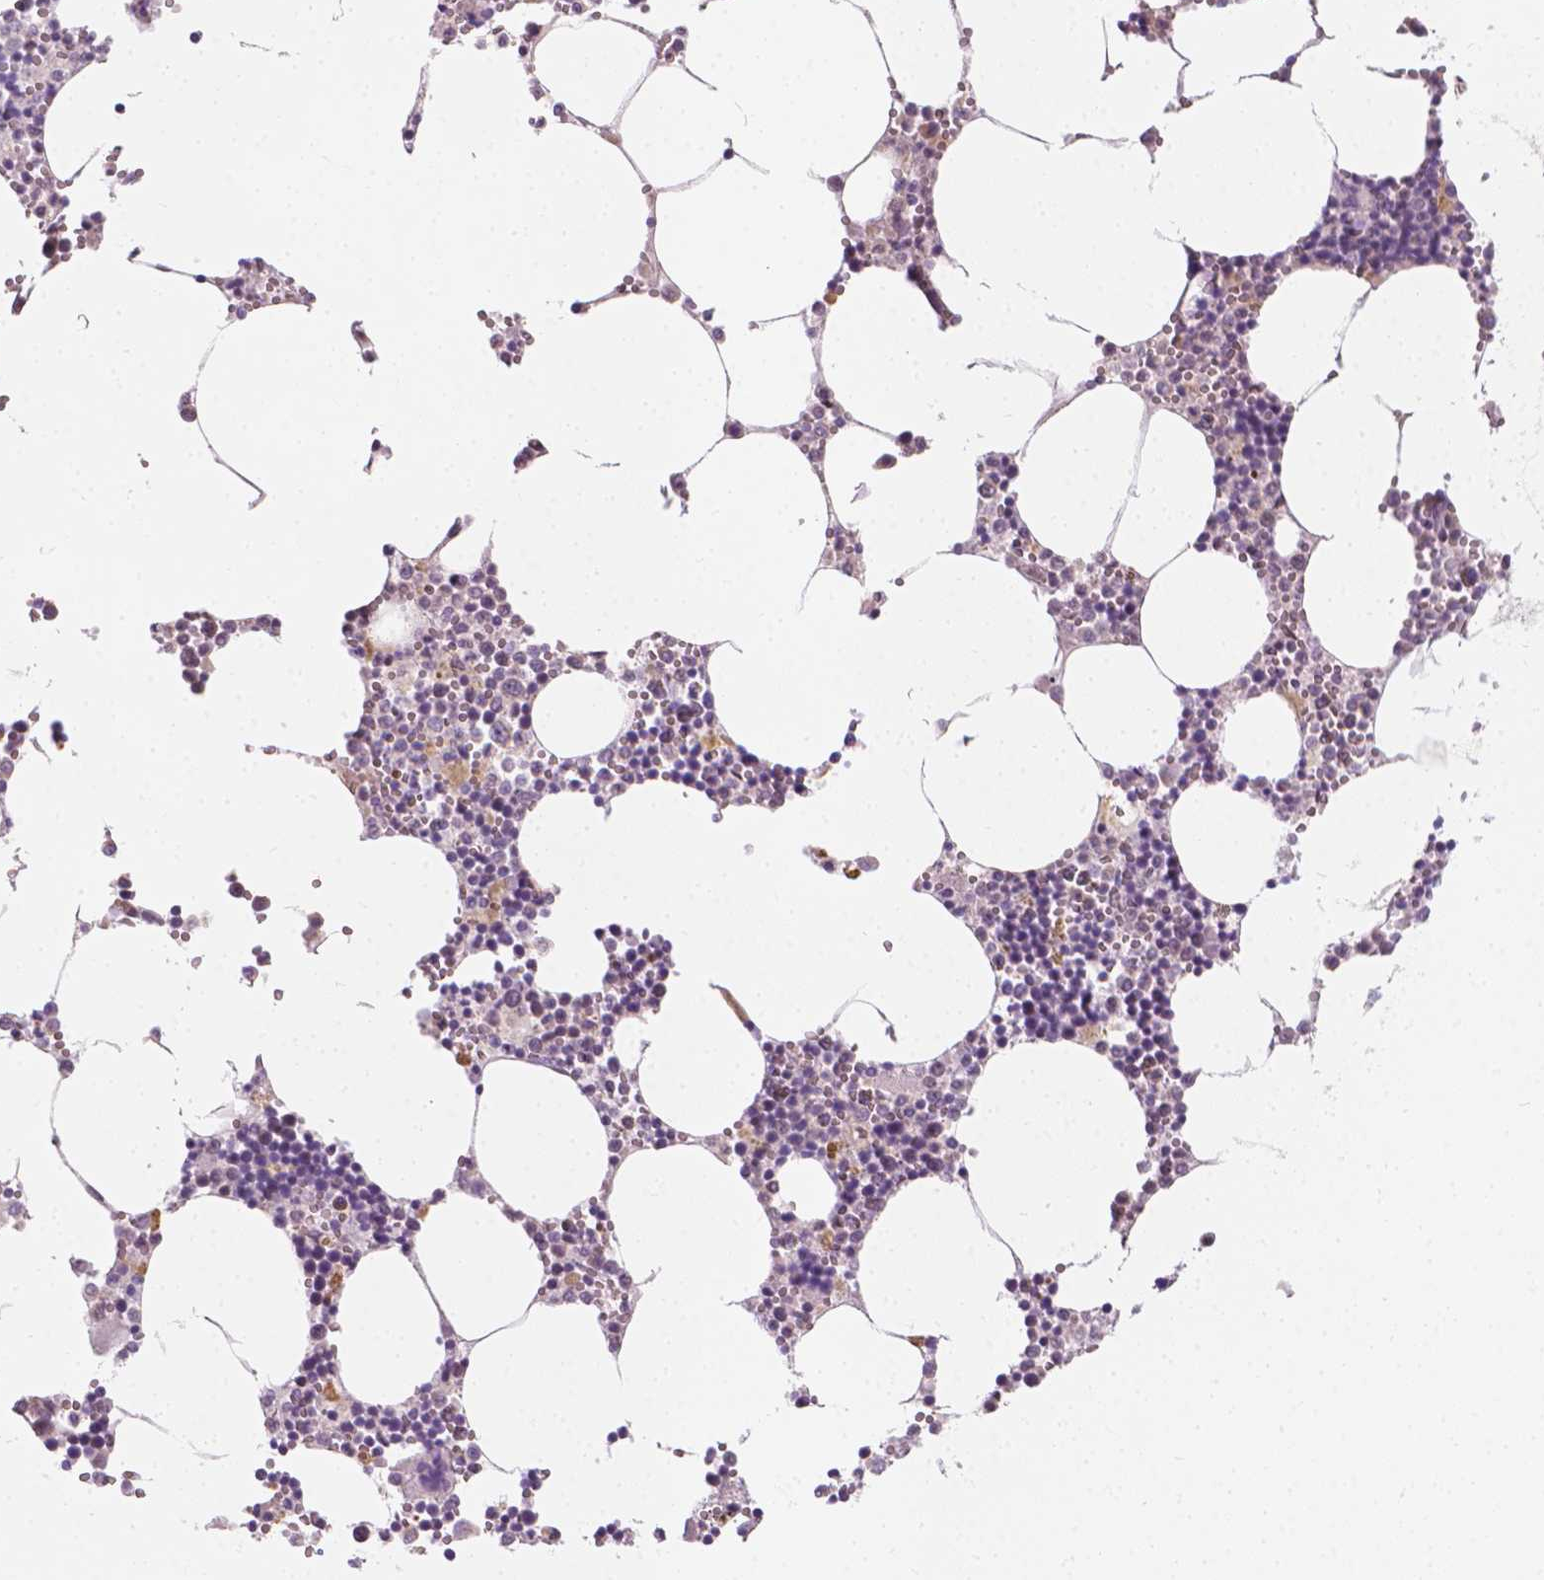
{"staining": {"intensity": "moderate", "quantity": "25%-75%", "location": "nuclear"}, "tissue": "bone marrow", "cell_type": "Hematopoietic cells", "image_type": "normal", "snomed": [{"axis": "morphology", "description": "Normal tissue, NOS"}, {"axis": "topography", "description": "Bone marrow"}], "caption": "Protein analysis of unremarkable bone marrow shows moderate nuclear positivity in approximately 25%-75% of hematopoietic cells.", "gene": "CDKN1C", "patient": {"sex": "male", "age": 54}}